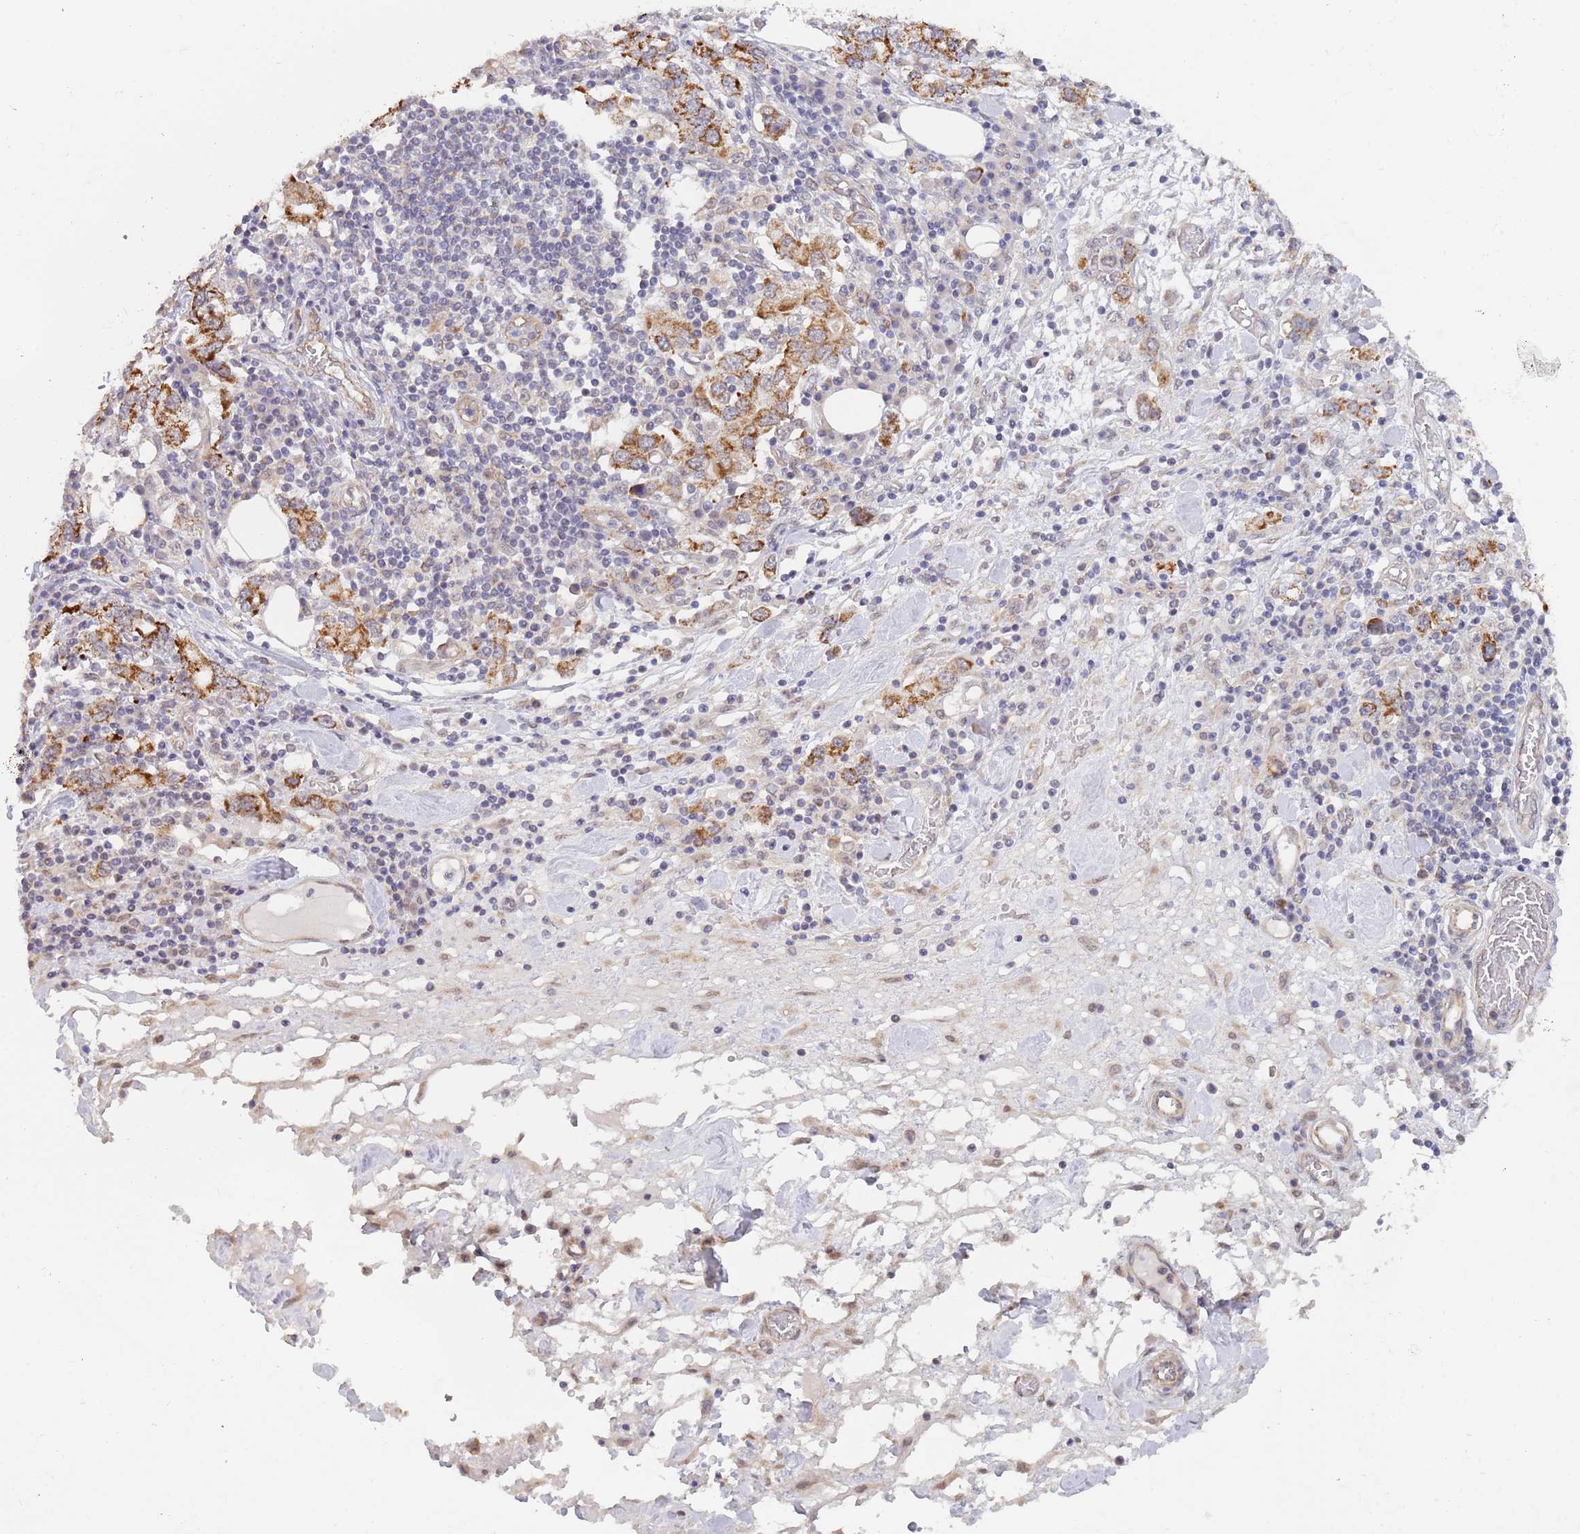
{"staining": {"intensity": "strong", "quantity": ">75%", "location": "cytoplasmic/membranous"}, "tissue": "stomach cancer", "cell_type": "Tumor cells", "image_type": "cancer", "snomed": [{"axis": "morphology", "description": "Adenocarcinoma, NOS"}, {"axis": "topography", "description": "Stomach, upper"}, {"axis": "topography", "description": "Stomach"}], "caption": "This image demonstrates immunohistochemistry (IHC) staining of human stomach cancer (adenocarcinoma), with high strong cytoplasmic/membranous staining in about >75% of tumor cells.", "gene": "UQCC3", "patient": {"sex": "male", "age": 62}}